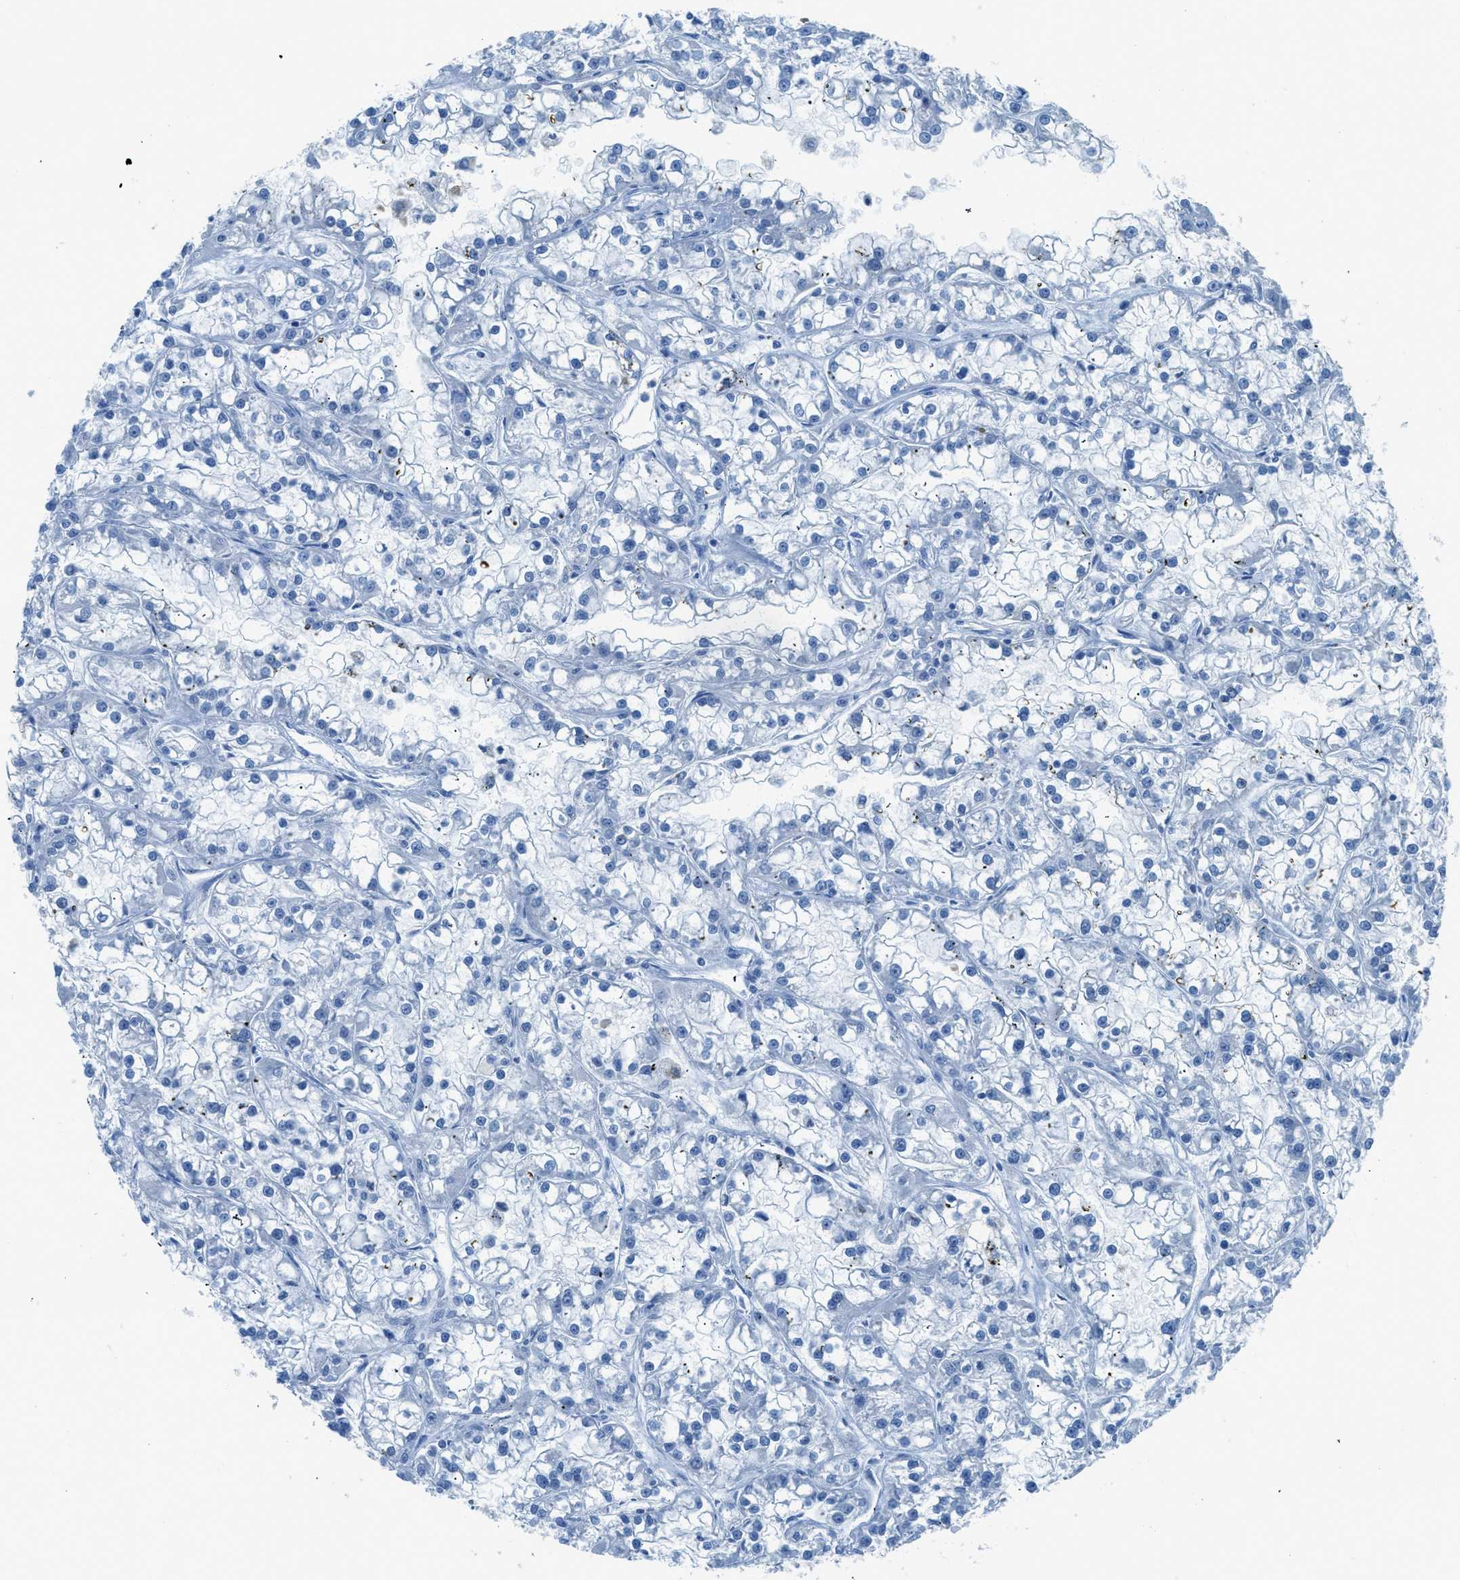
{"staining": {"intensity": "negative", "quantity": "none", "location": "none"}, "tissue": "renal cancer", "cell_type": "Tumor cells", "image_type": "cancer", "snomed": [{"axis": "morphology", "description": "Adenocarcinoma, NOS"}, {"axis": "topography", "description": "Kidney"}], "caption": "Micrograph shows no protein expression in tumor cells of renal cancer (adenocarcinoma) tissue. Brightfield microscopy of immunohistochemistry (IHC) stained with DAB (3,3'-diaminobenzidine) (brown) and hematoxylin (blue), captured at high magnification.", "gene": "ACAN", "patient": {"sex": "female", "age": 52}}